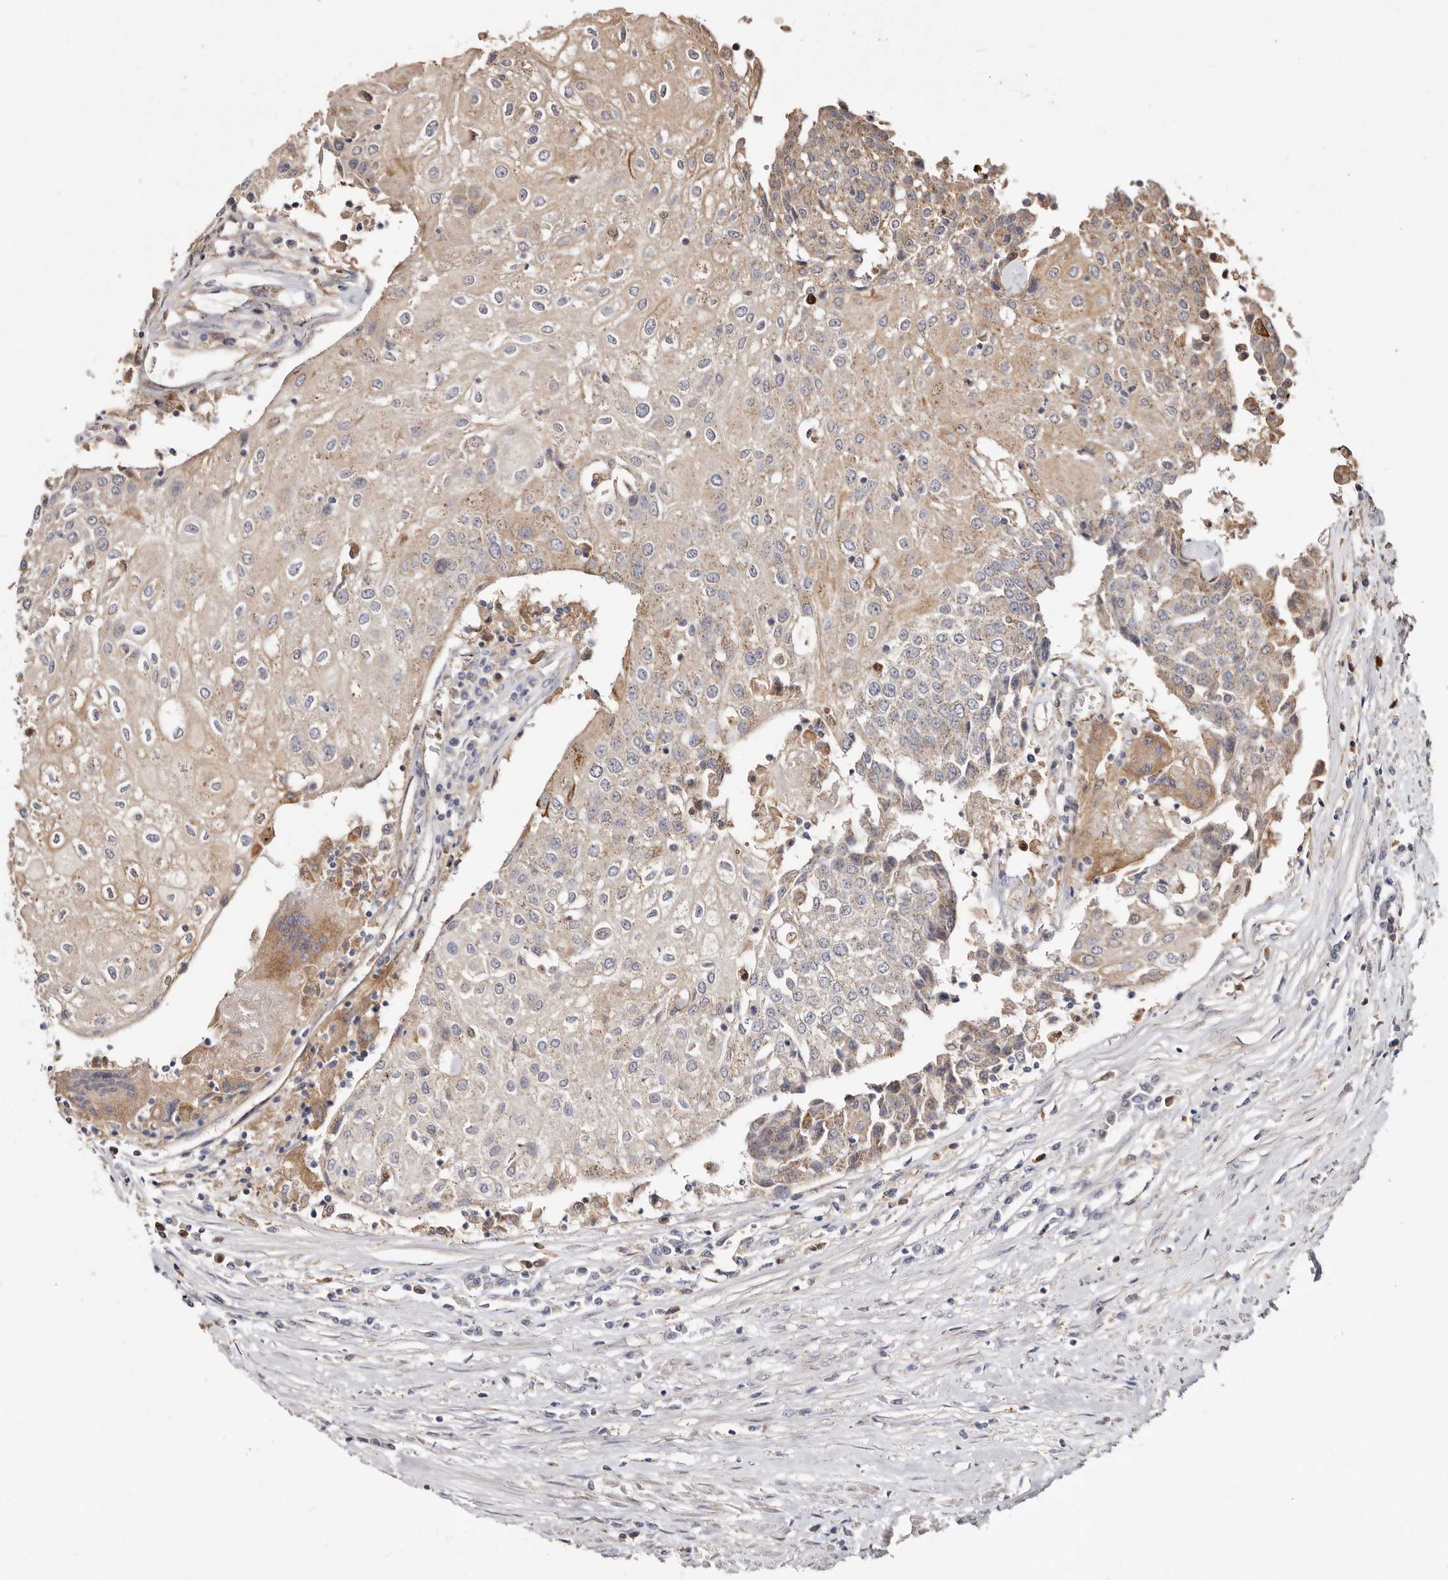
{"staining": {"intensity": "weak", "quantity": "25%-75%", "location": "cytoplasmic/membranous"}, "tissue": "urothelial cancer", "cell_type": "Tumor cells", "image_type": "cancer", "snomed": [{"axis": "morphology", "description": "Urothelial carcinoma, High grade"}, {"axis": "topography", "description": "Urinary bladder"}], "caption": "Protein staining of high-grade urothelial carcinoma tissue displays weak cytoplasmic/membranous expression in approximately 25%-75% of tumor cells.", "gene": "LRRC25", "patient": {"sex": "female", "age": 85}}